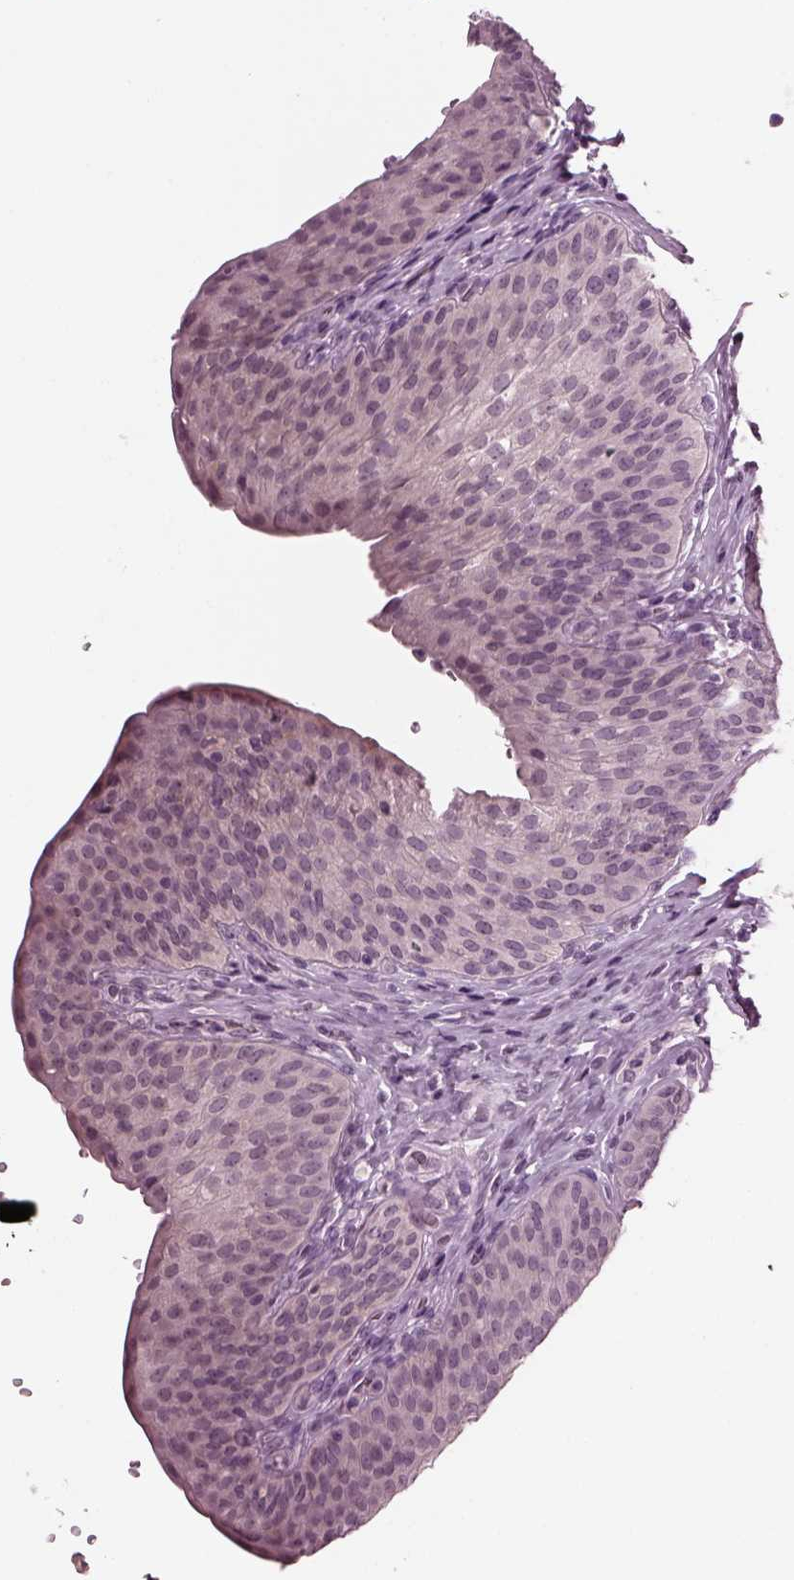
{"staining": {"intensity": "negative", "quantity": "none", "location": "none"}, "tissue": "urinary bladder", "cell_type": "Urothelial cells", "image_type": "normal", "snomed": [{"axis": "morphology", "description": "Normal tissue, NOS"}, {"axis": "topography", "description": "Urinary bladder"}], "caption": "High power microscopy histopathology image of an IHC histopathology image of normal urinary bladder, revealing no significant expression in urothelial cells.", "gene": "MIB2", "patient": {"sex": "male", "age": 66}}